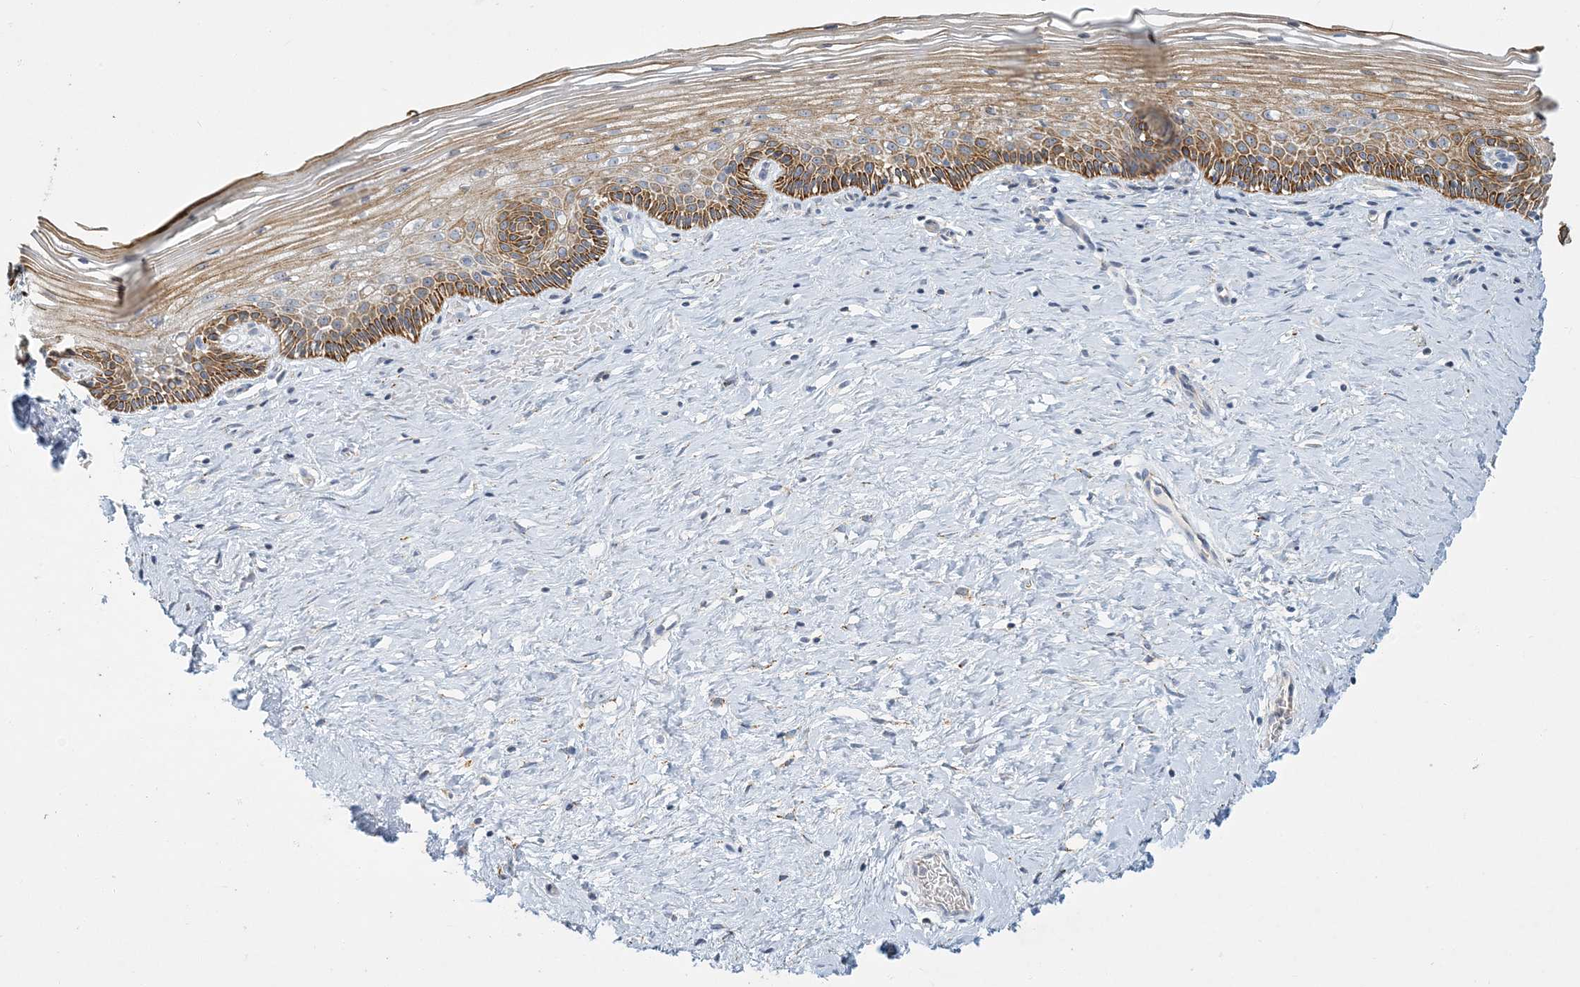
{"staining": {"intensity": "negative", "quantity": "none", "location": "none"}, "tissue": "cervix", "cell_type": "Glandular cells", "image_type": "normal", "snomed": [{"axis": "morphology", "description": "Normal tissue, NOS"}, {"axis": "topography", "description": "Cervix"}], "caption": "Glandular cells show no significant expression in unremarkable cervix.", "gene": "LTN1", "patient": {"sex": "female", "age": 33}}